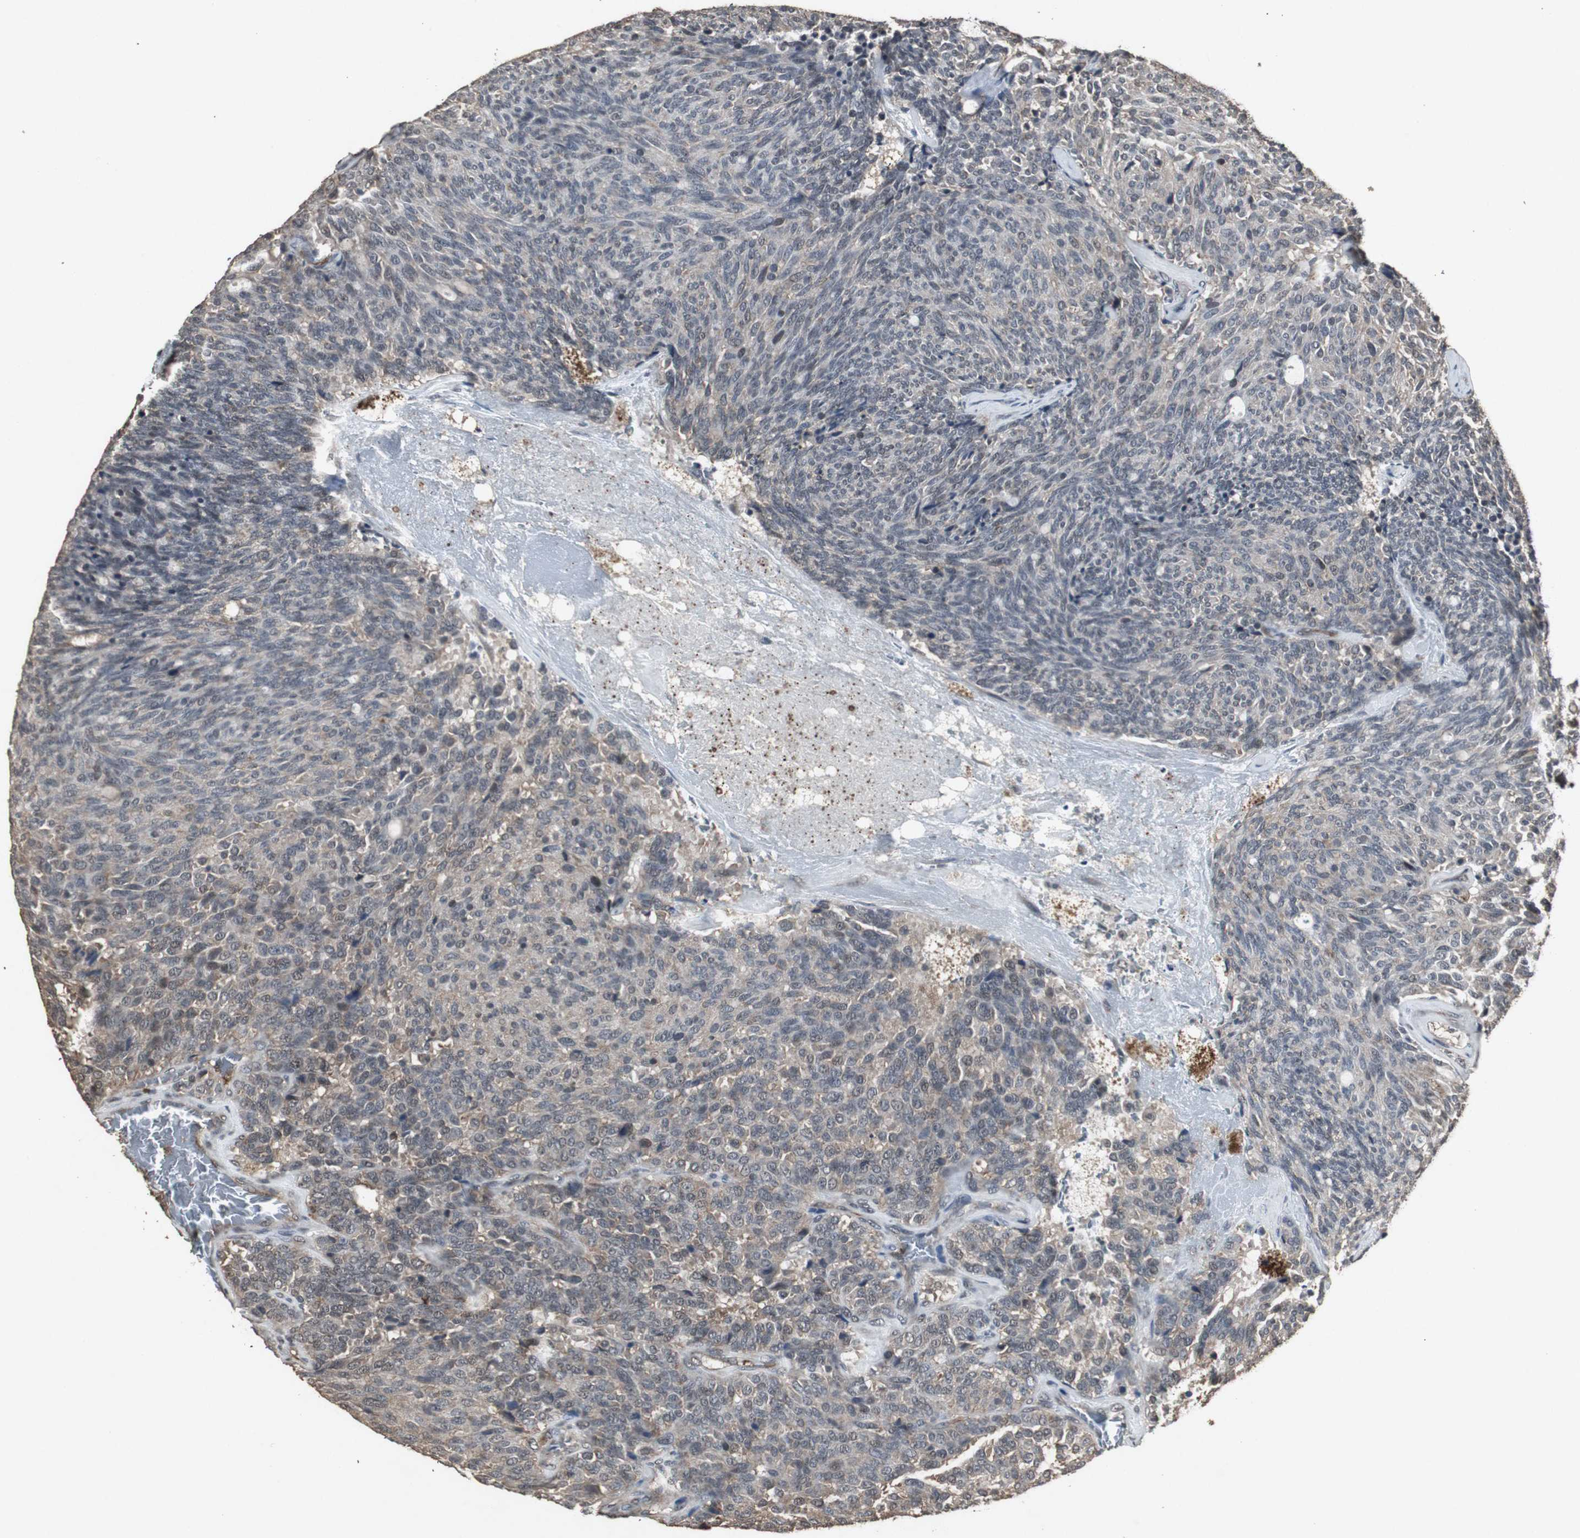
{"staining": {"intensity": "weak", "quantity": "<25%", "location": "cytoplasmic/membranous,nuclear"}, "tissue": "carcinoid", "cell_type": "Tumor cells", "image_type": "cancer", "snomed": [{"axis": "morphology", "description": "Carcinoid, malignant, NOS"}, {"axis": "topography", "description": "Pancreas"}], "caption": "Human malignant carcinoid stained for a protein using immunohistochemistry (IHC) shows no expression in tumor cells.", "gene": "EMX1", "patient": {"sex": "female", "age": 54}}